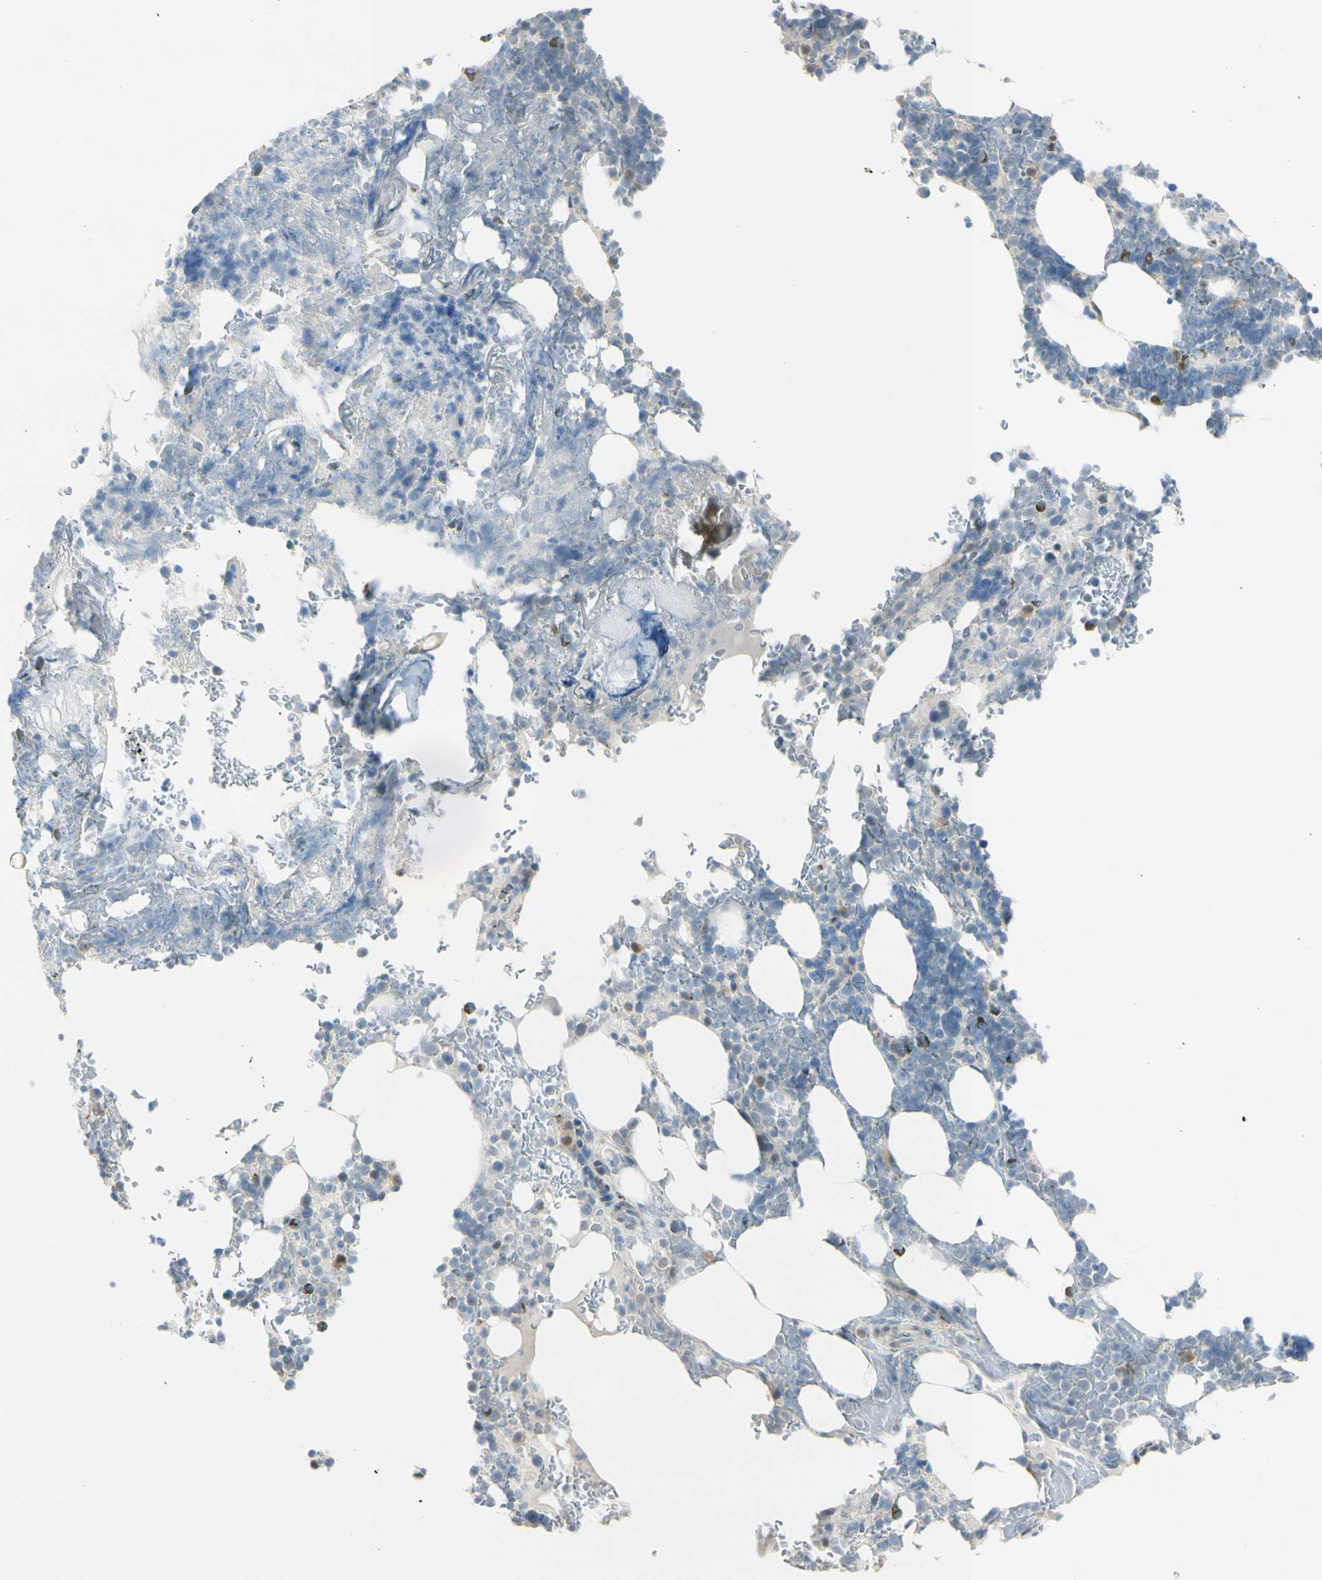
{"staining": {"intensity": "moderate", "quantity": "<25%", "location": "cytoplasmic/membranous"}, "tissue": "bone marrow", "cell_type": "Hematopoietic cells", "image_type": "normal", "snomed": [{"axis": "morphology", "description": "Normal tissue, NOS"}, {"axis": "topography", "description": "Bone marrow"}], "caption": "Immunohistochemistry (DAB) staining of normal human bone marrow demonstrates moderate cytoplasmic/membranous protein staining in about <25% of hematopoietic cells. Immunohistochemistry stains the protein in brown and the nuclei are stained blue.", "gene": "B4GALNT1", "patient": {"sex": "female", "age": 73}}